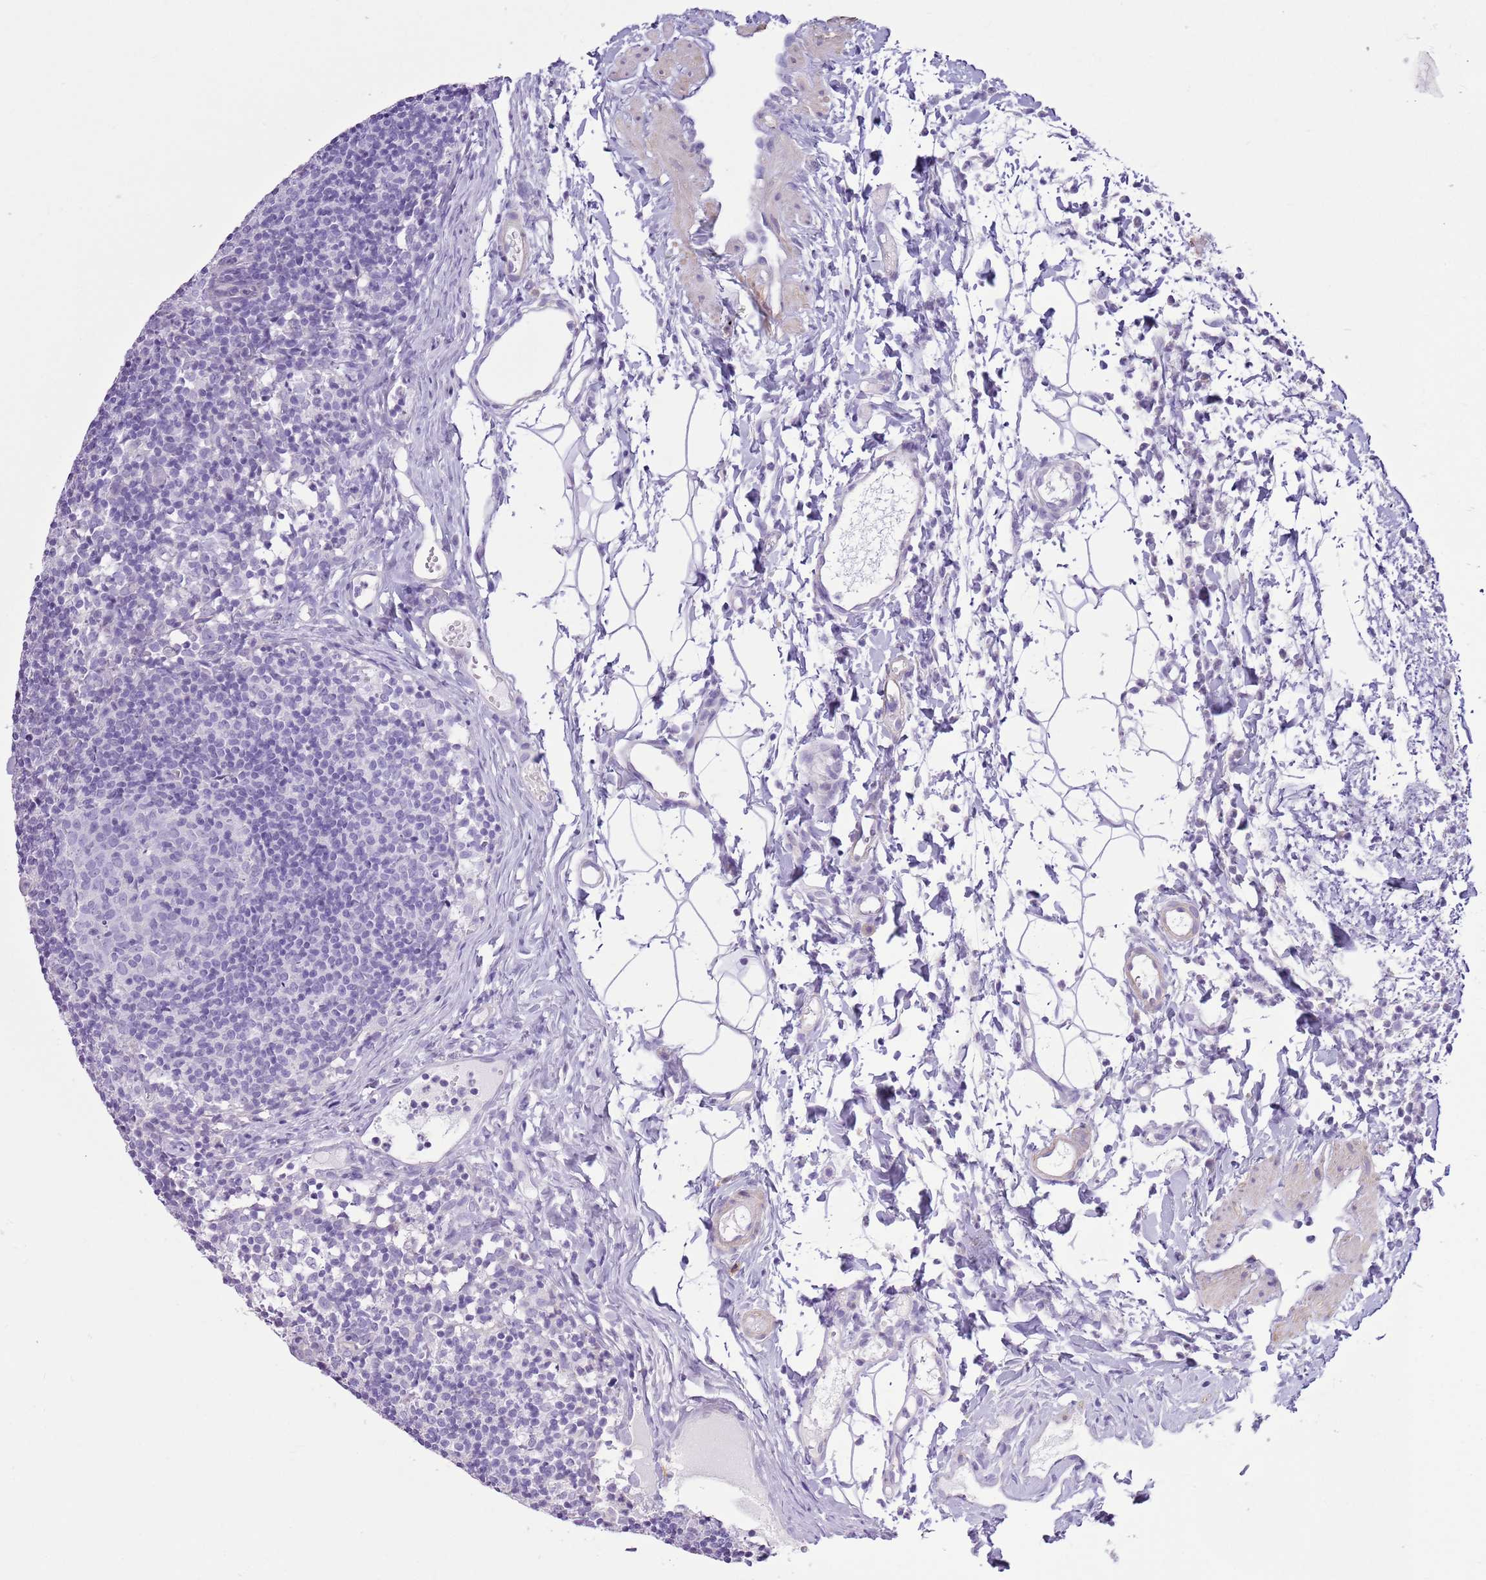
{"staining": {"intensity": "negative", "quantity": "none", "location": "none"}, "tissue": "lymph node", "cell_type": "Germinal center cells", "image_type": "normal", "snomed": [{"axis": "morphology", "description": "Normal tissue, NOS"}, {"axis": "topography", "description": "Lymph node"}], "caption": "This is an immunohistochemistry (IHC) image of unremarkable human lymph node. There is no positivity in germinal center cells.", "gene": "SLC7A14", "patient": {"sex": "female", "age": 37}}